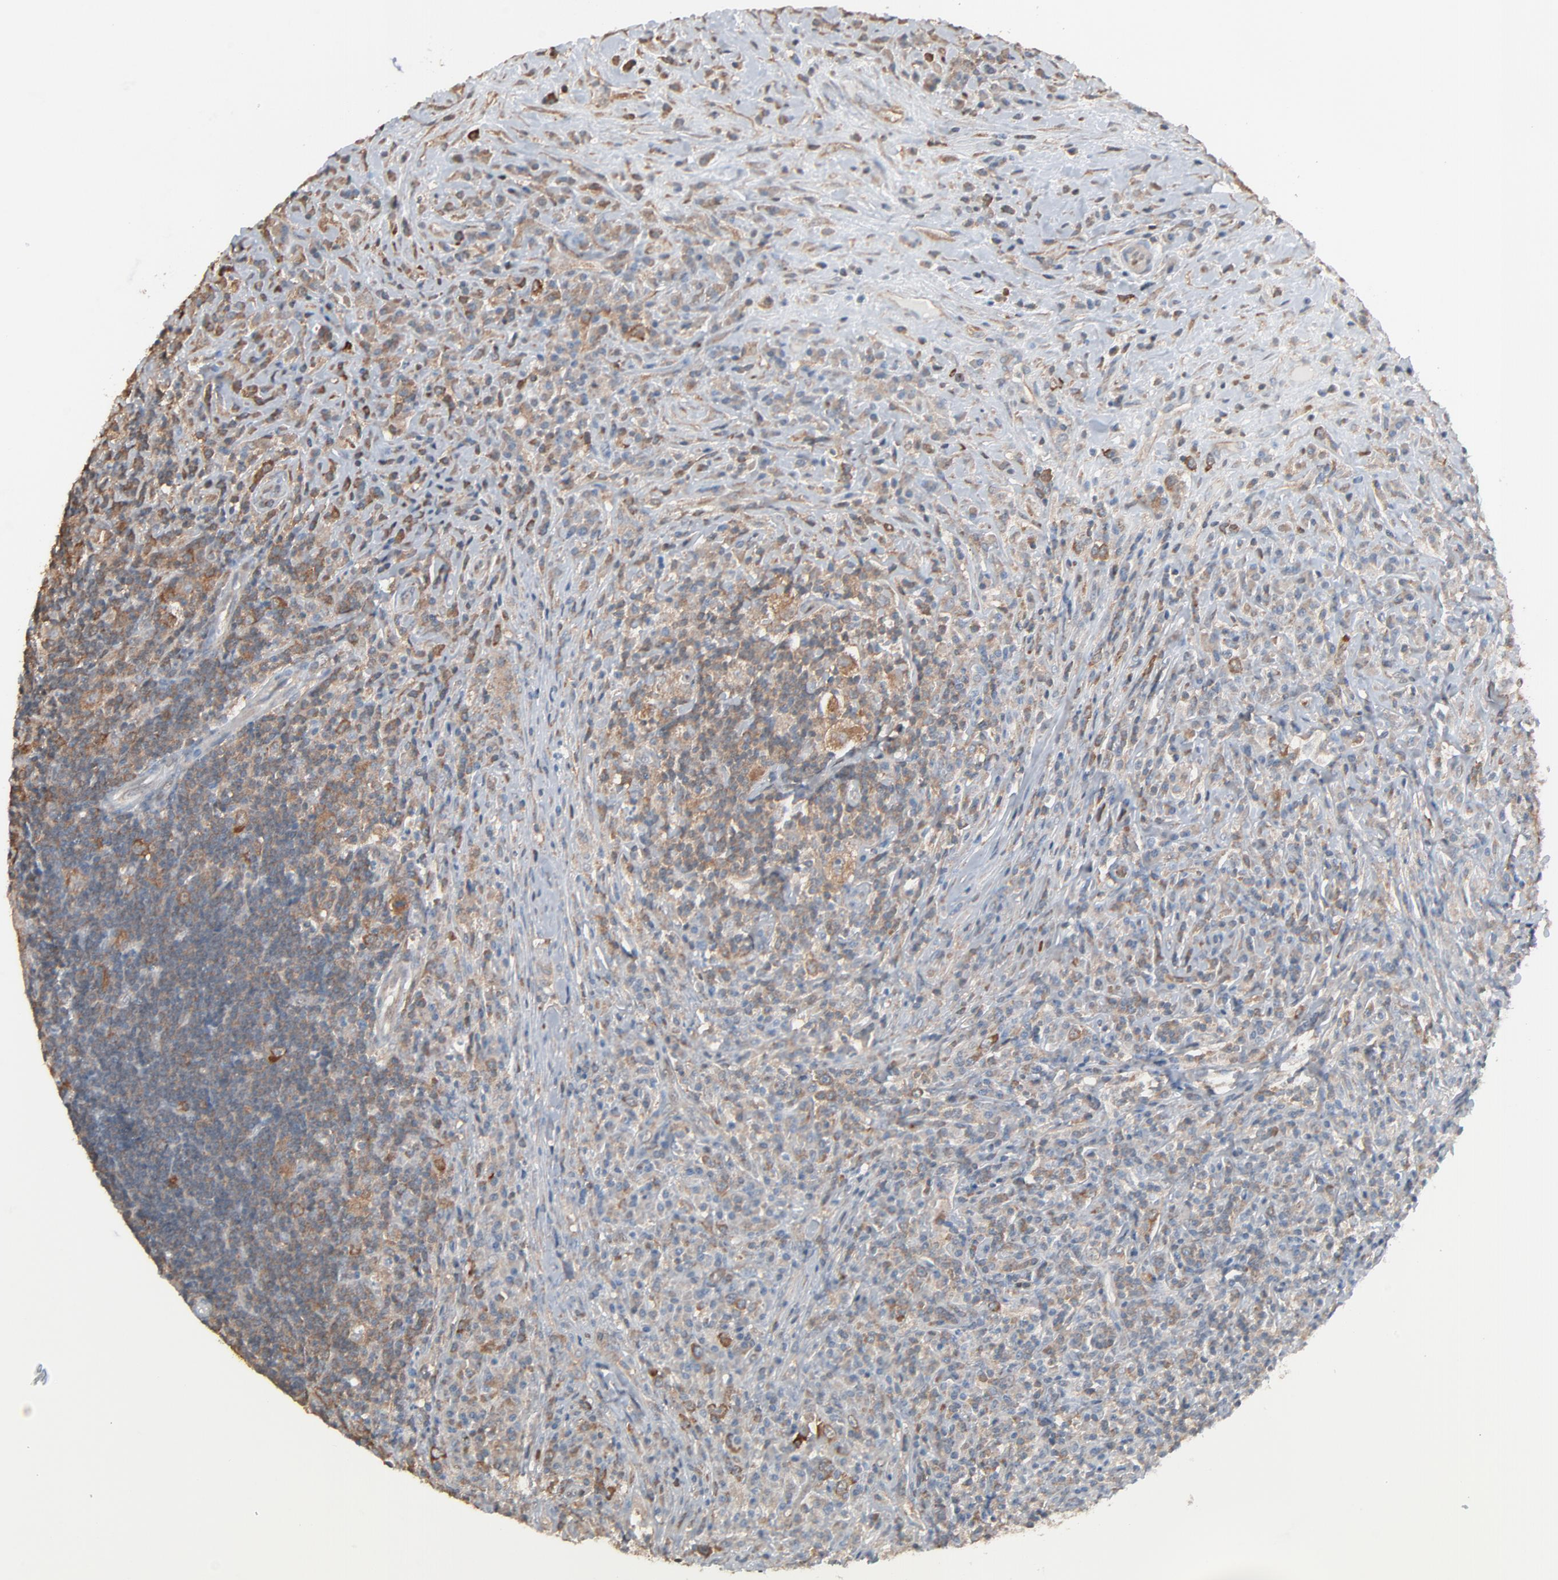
{"staining": {"intensity": "weak", "quantity": "<25%", "location": "cytoplasmic/membranous"}, "tissue": "lymphoma", "cell_type": "Tumor cells", "image_type": "cancer", "snomed": [{"axis": "morphology", "description": "Hodgkin's disease, NOS"}, {"axis": "topography", "description": "Lymph node"}], "caption": "A high-resolution photomicrograph shows immunohistochemistry (IHC) staining of Hodgkin's disease, which demonstrates no significant expression in tumor cells.", "gene": "CCT5", "patient": {"sex": "female", "age": 25}}